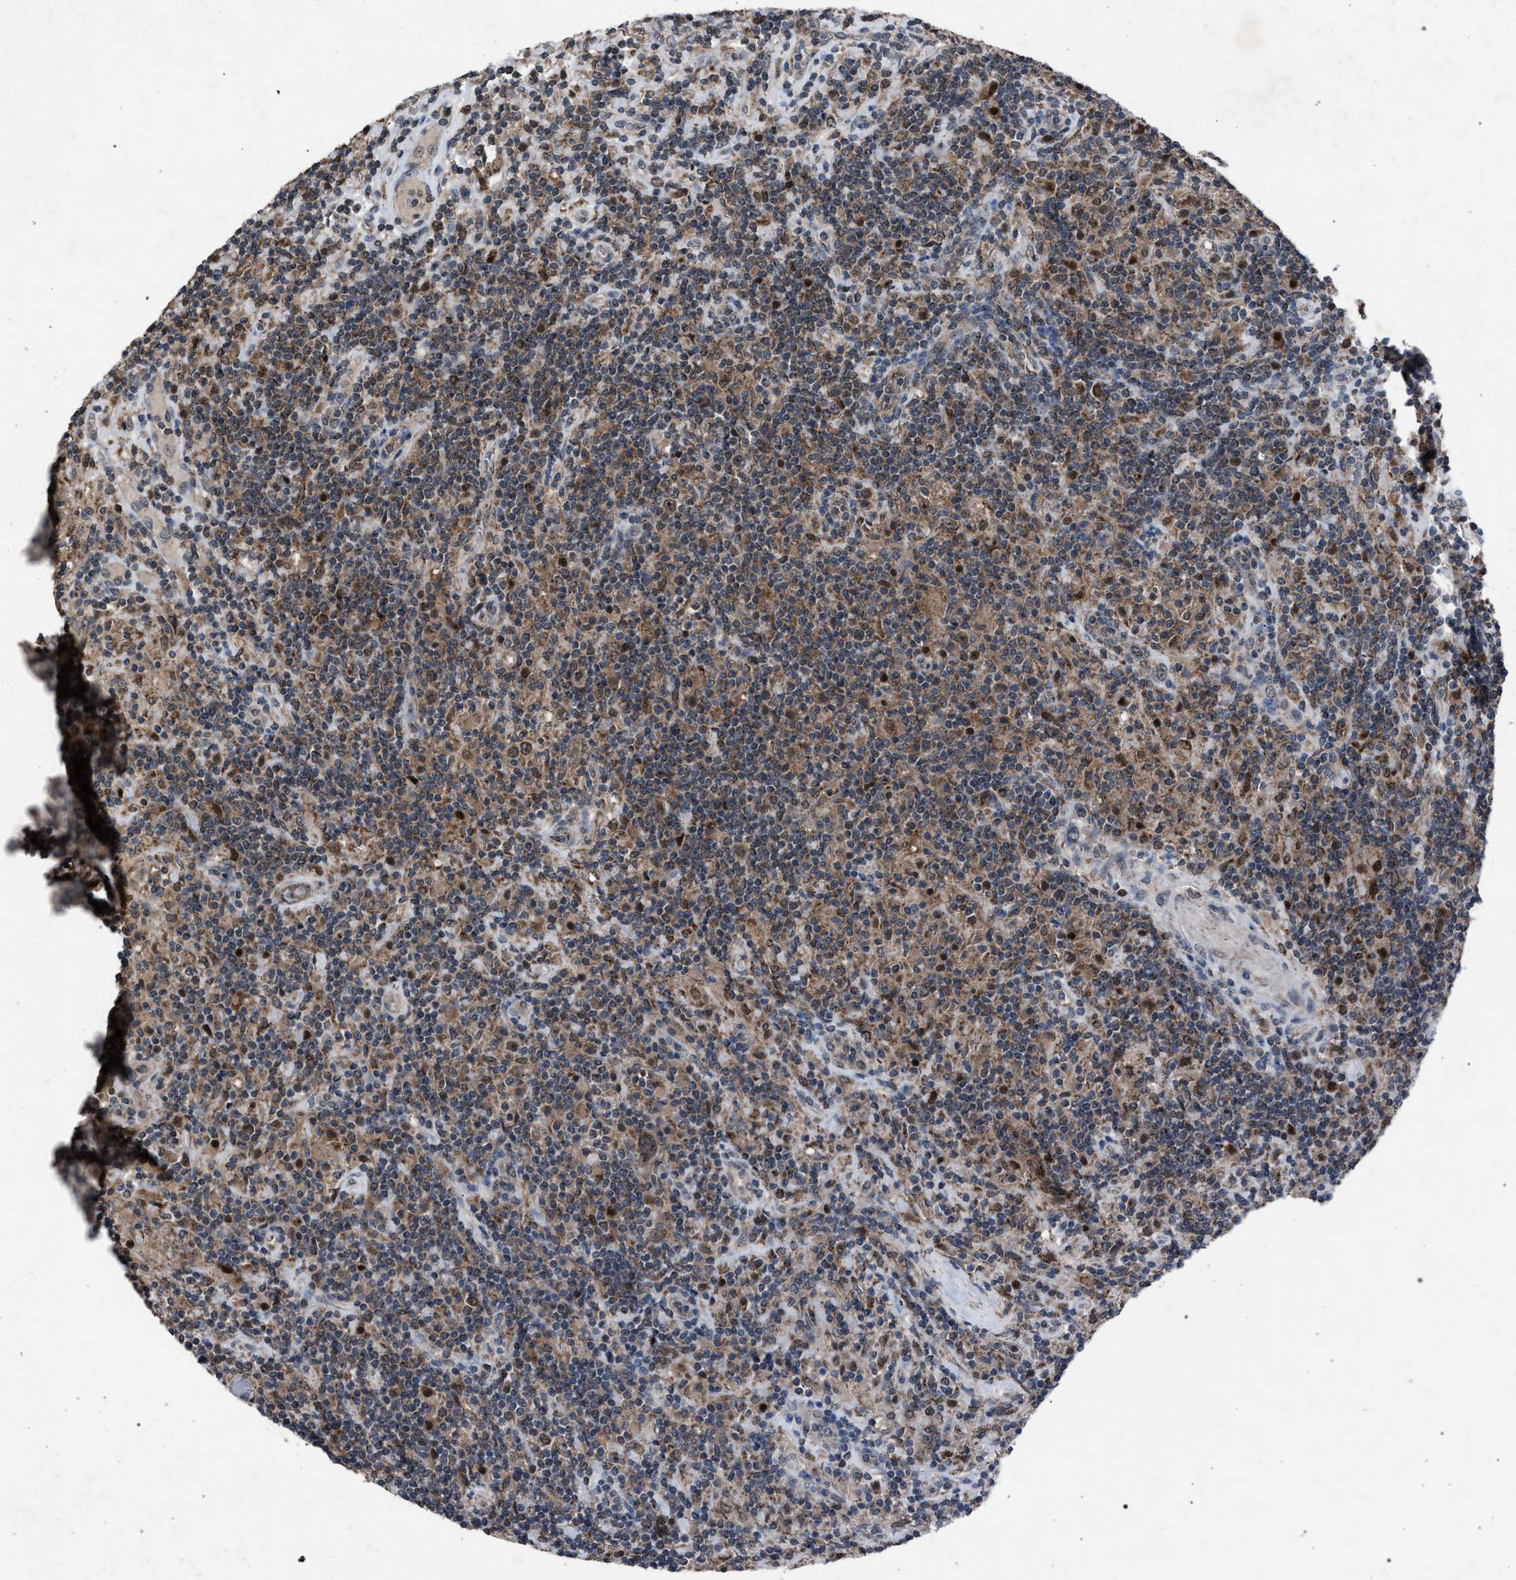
{"staining": {"intensity": "moderate", "quantity": ">75%", "location": "cytoplasmic/membranous"}, "tissue": "lymphoma", "cell_type": "Tumor cells", "image_type": "cancer", "snomed": [{"axis": "morphology", "description": "Hodgkin's disease, NOS"}, {"axis": "topography", "description": "Lymph node"}], "caption": "Tumor cells display medium levels of moderate cytoplasmic/membranous expression in about >75% of cells in lymphoma. (Brightfield microscopy of DAB IHC at high magnification).", "gene": "HSD17B4", "patient": {"sex": "male", "age": 70}}